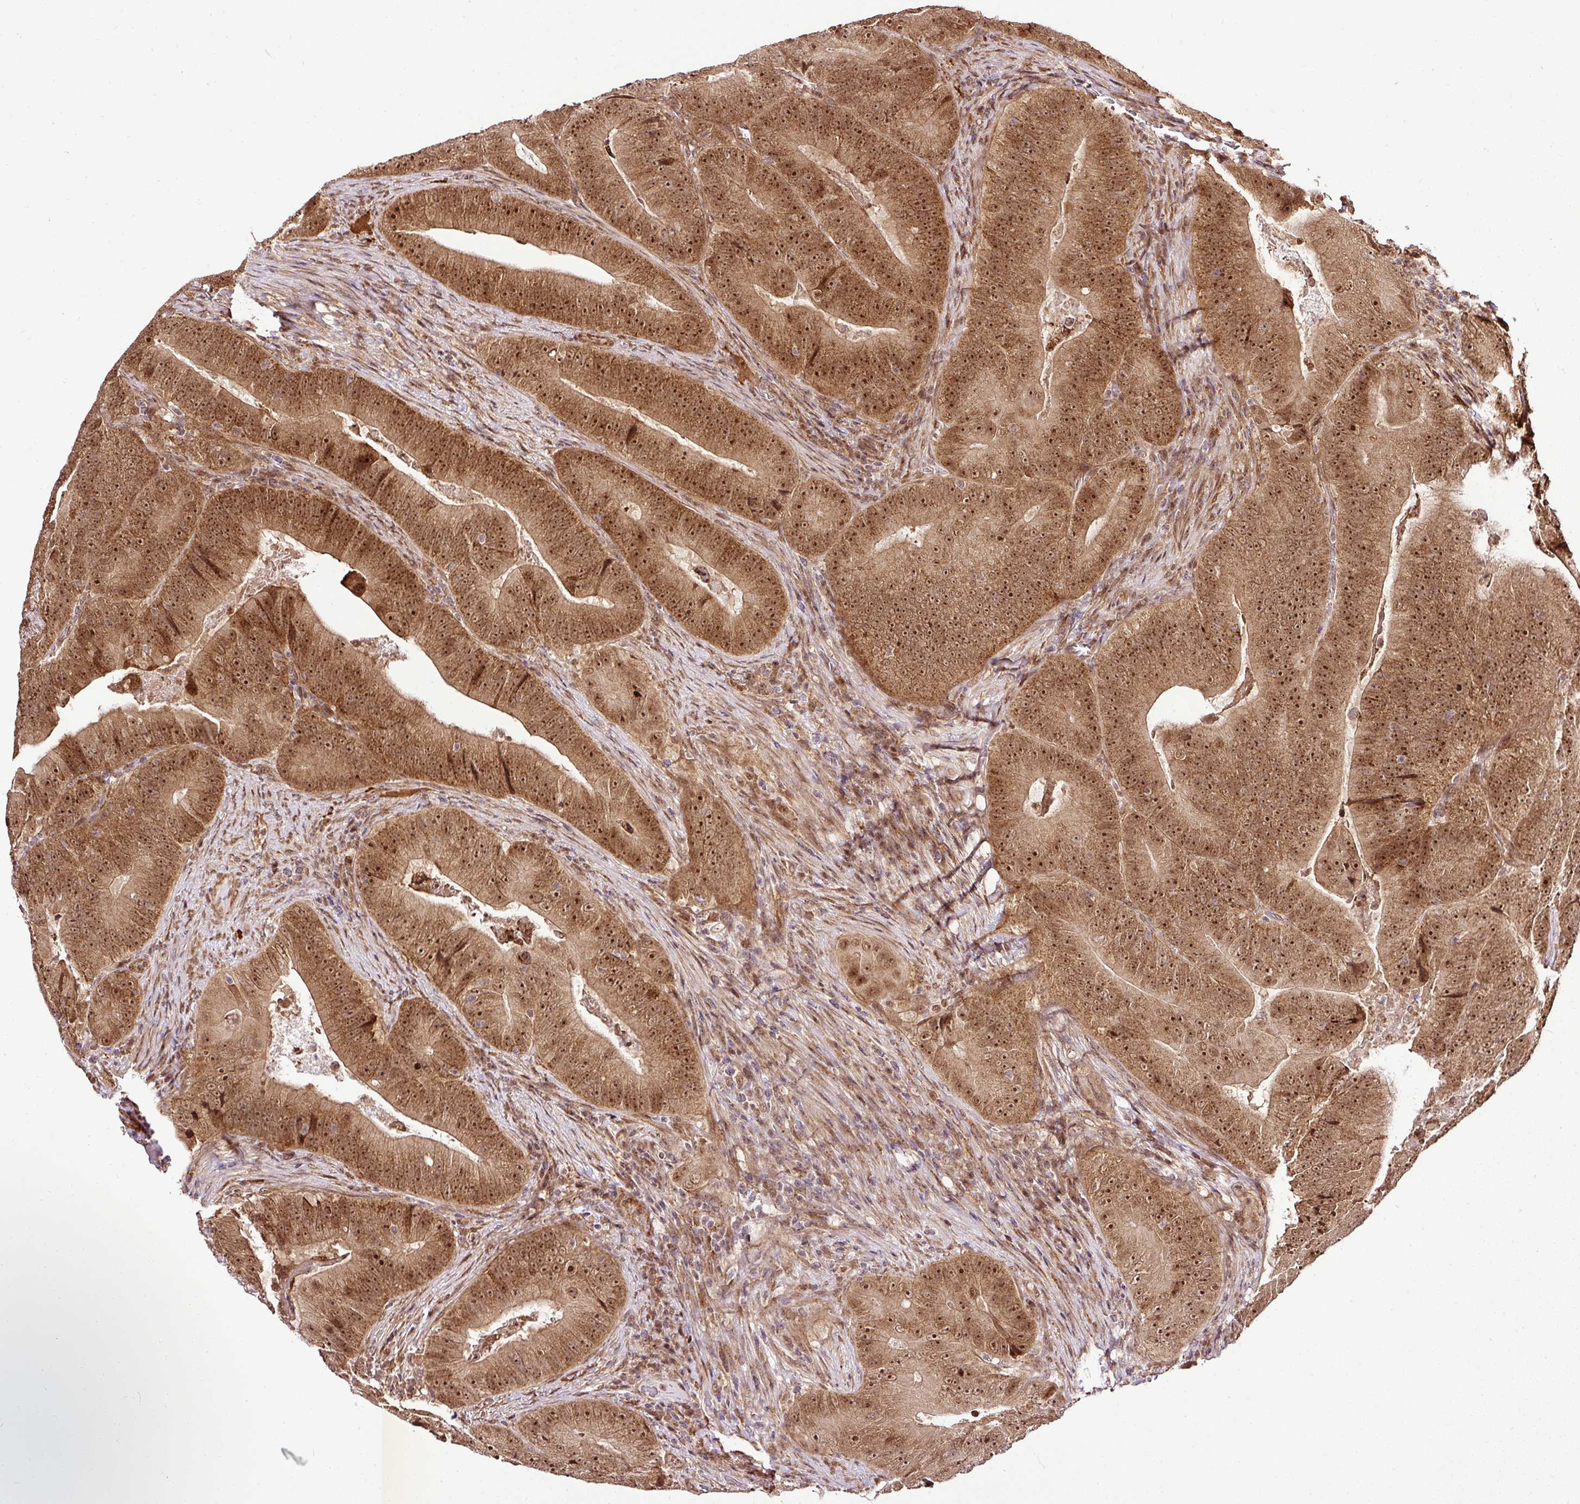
{"staining": {"intensity": "moderate", "quantity": ">75%", "location": "cytoplasmic/membranous,nuclear"}, "tissue": "colorectal cancer", "cell_type": "Tumor cells", "image_type": "cancer", "snomed": [{"axis": "morphology", "description": "Adenocarcinoma, NOS"}, {"axis": "topography", "description": "Colon"}], "caption": "Moderate cytoplasmic/membranous and nuclear positivity for a protein is present in approximately >75% of tumor cells of colorectal cancer (adenocarcinoma) using IHC.", "gene": "FAM153A", "patient": {"sex": "female", "age": 86}}